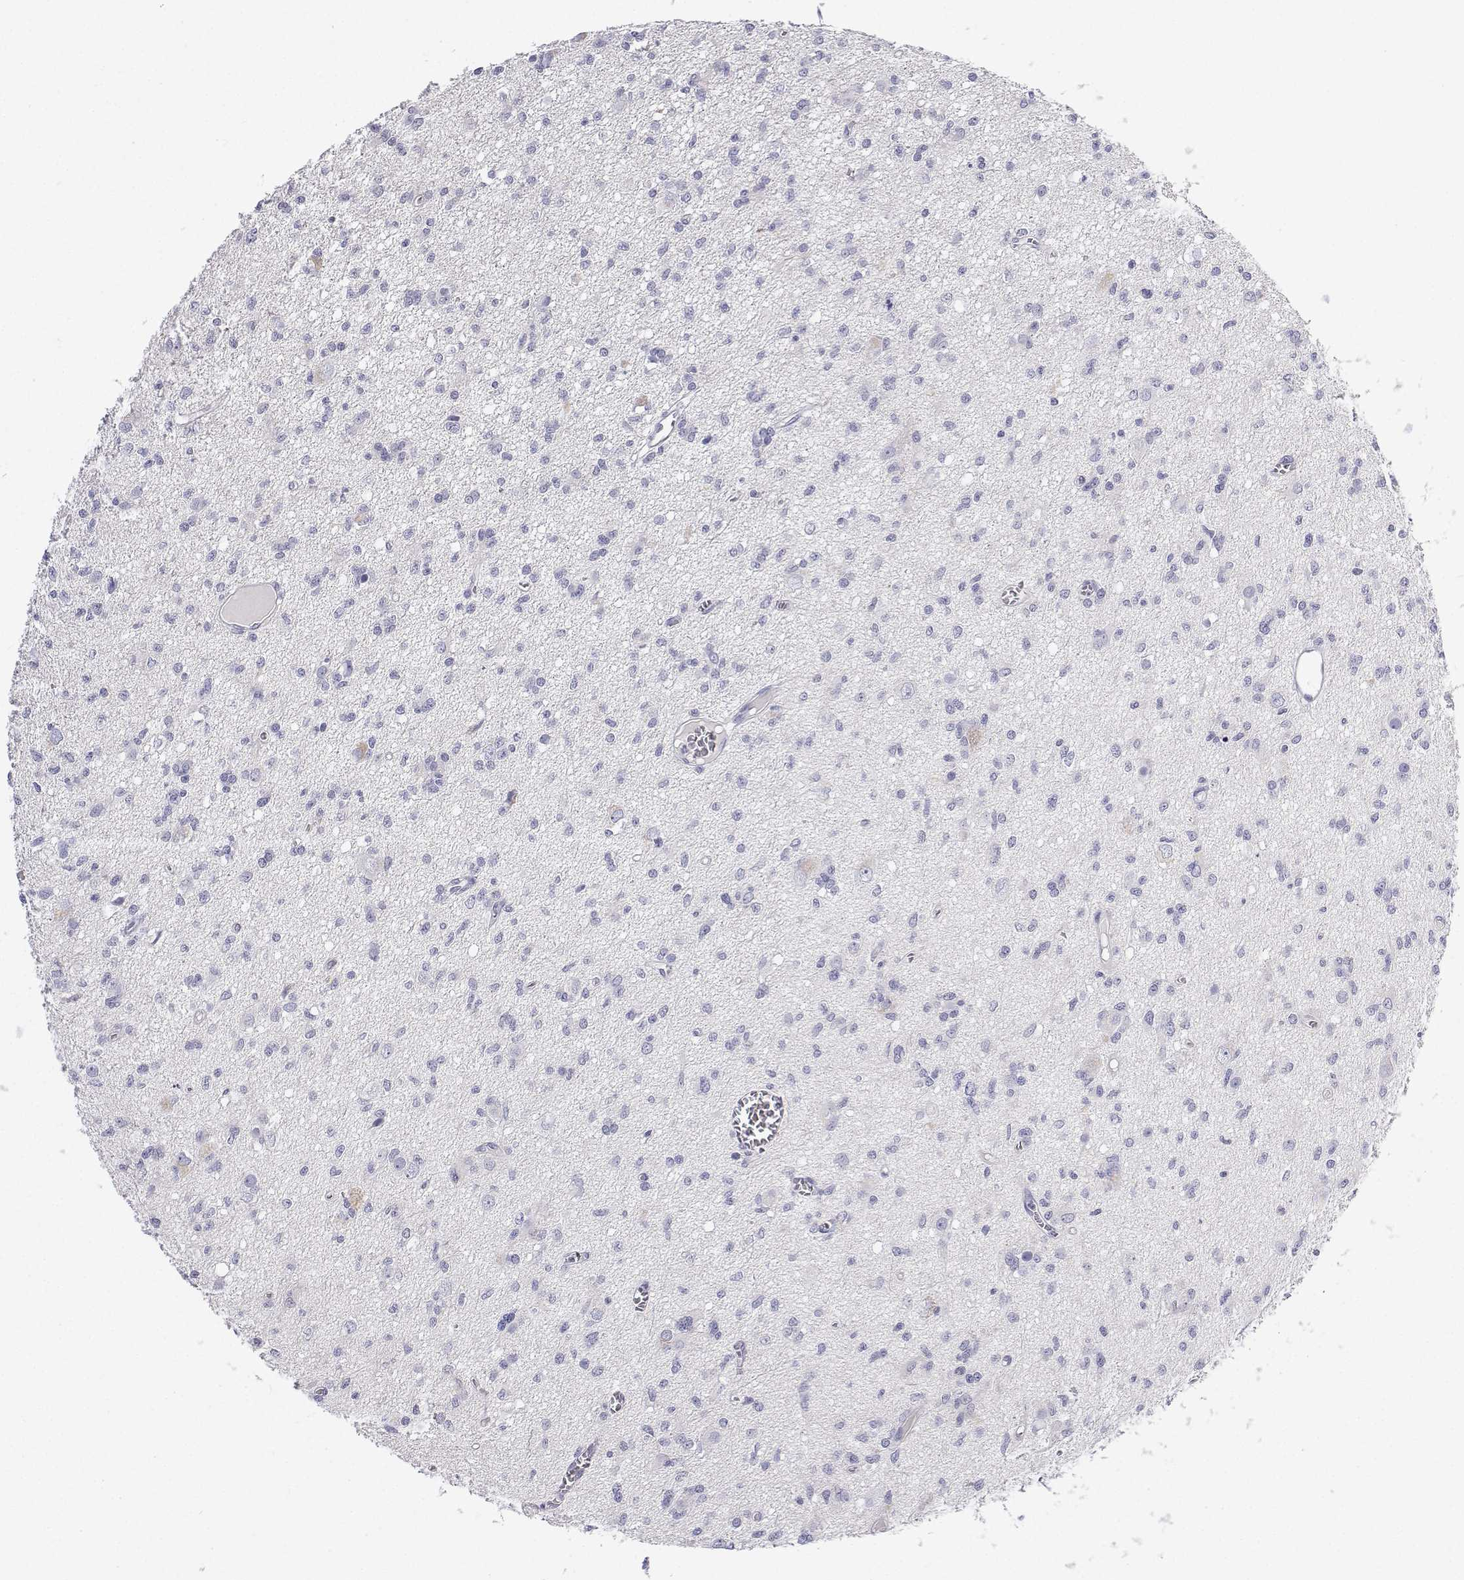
{"staining": {"intensity": "negative", "quantity": "none", "location": "none"}, "tissue": "glioma", "cell_type": "Tumor cells", "image_type": "cancer", "snomed": [{"axis": "morphology", "description": "Glioma, malignant, Low grade"}, {"axis": "topography", "description": "Brain"}], "caption": "Tumor cells show no significant staining in glioma.", "gene": "ANKRD65", "patient": {"sex": "male", "age": 64}}